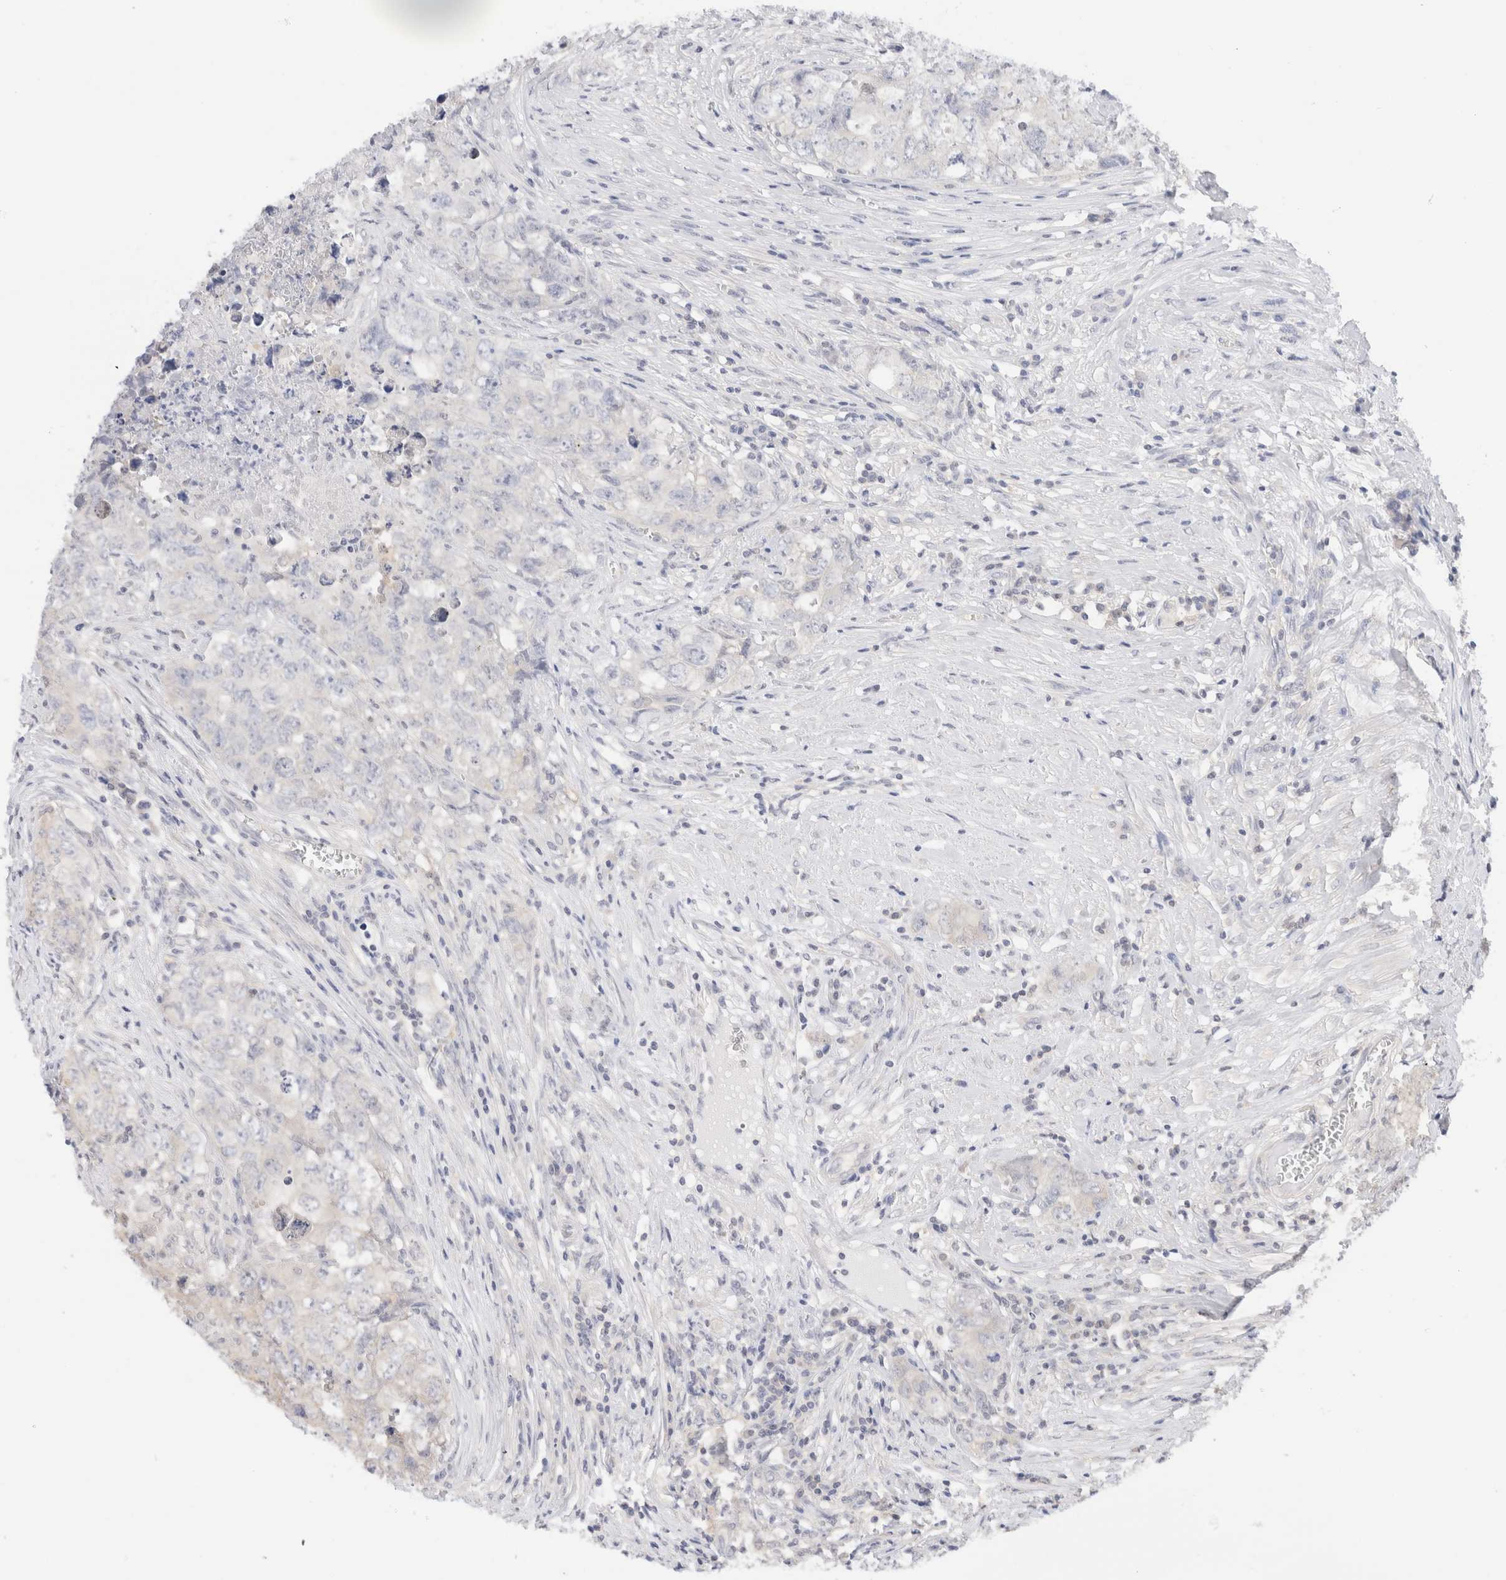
{"staining": {"intensity": "negative", "quantity": "none", "location": "none"}, "tissue": "testis cancer", "cell_type": "Tumor cells", "image_type": "cancer", "snomed": [{"axis": "morphology", "description": "Seminoma, NOS"}, {"axis": "morphology", "description": "Carcinoma, Embryonal, NOS"}, {"axis": "topography", "description": "Testis"}], "caption": "A high-resolution micrograph shows IHC staining of testis embryonal carcinoma, which shows no significant staining in tumor cells.", "gene": "C17orf97", "patient": {"sex": "male", "age": 43}}